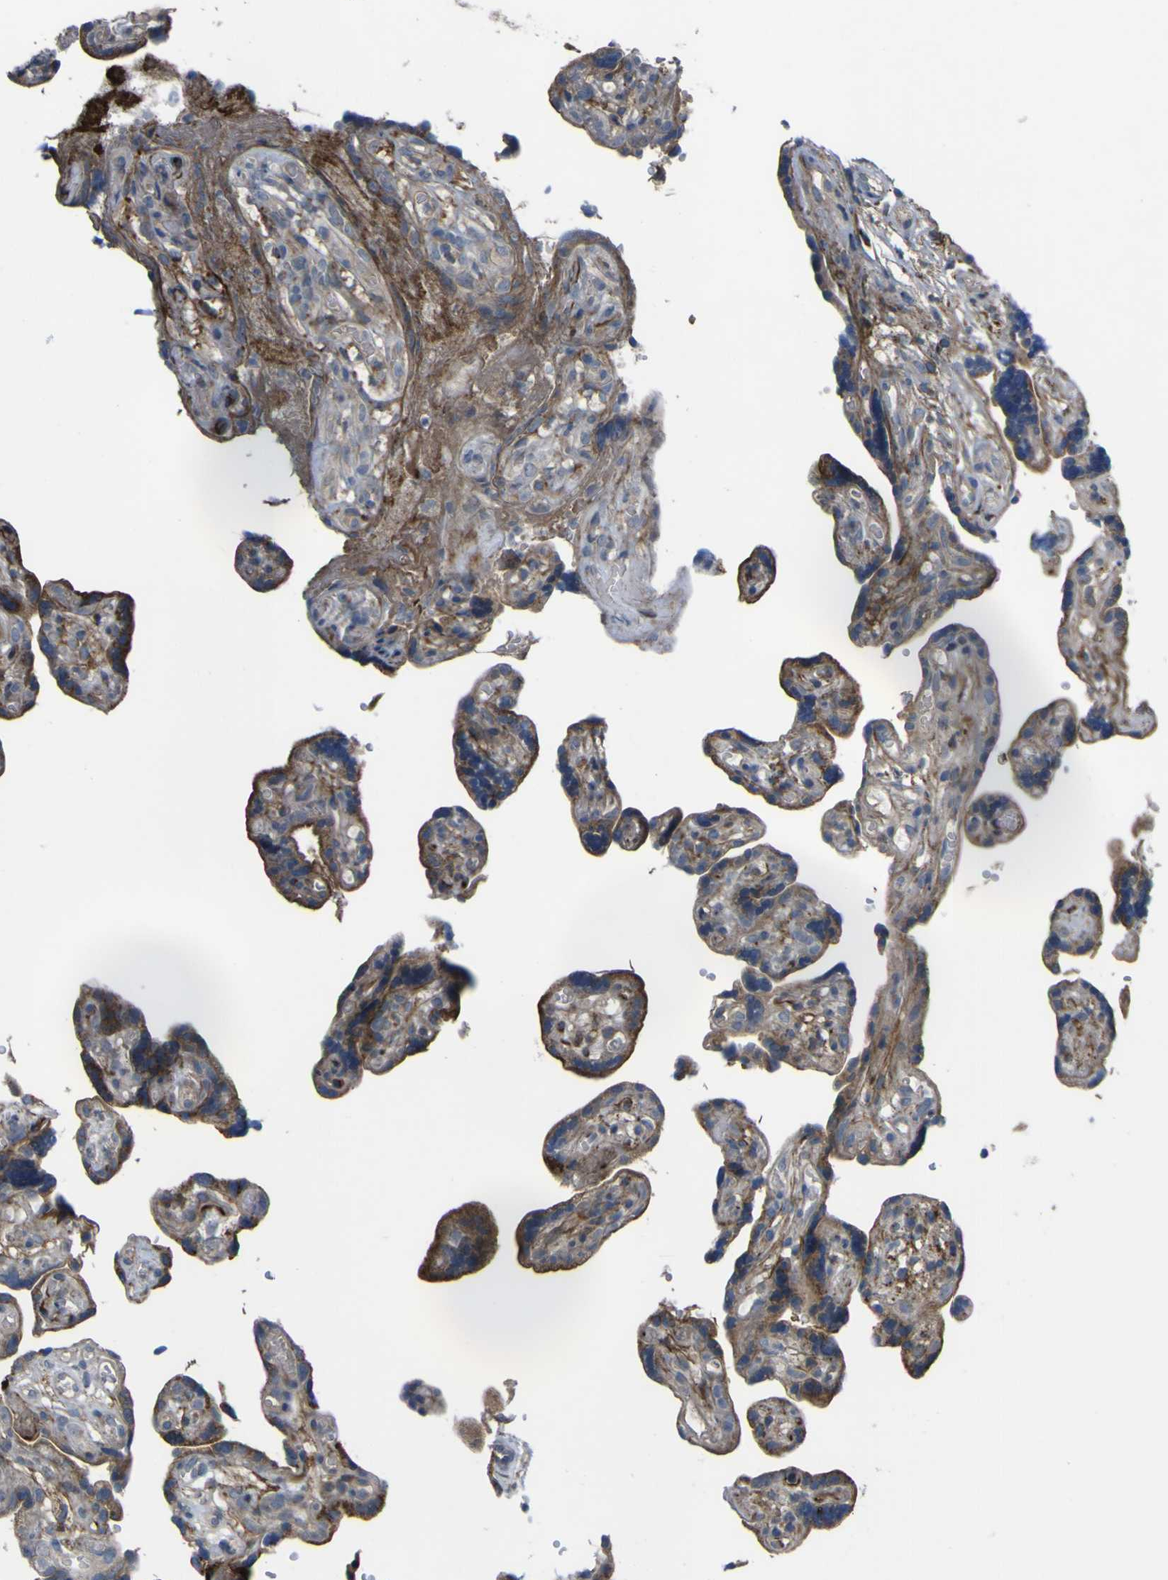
{"staining": {"intensity": "strong", "quantity": "25%-75%", "location": "cytoplasmic/membranous"}, "tissue": "placenta", "cell_type": "Decidual cells", "image_type": "normal", "snomed": [{"axis": "morphology", "description": "Normal tissue, NOS"}, {"axis": "topography", "description": "Placenta"}], "caption": "Protein staining exhibits strong cytoplasmic/membranous expression in about 25%-75% of decidual cells in benign placenta. (DAB (3,3'-diaminobenzidine) IHC with brightfield microscopy, high magnification).", "gene": "GPLD1", "patient": {"sex": "female", "age": 30}}